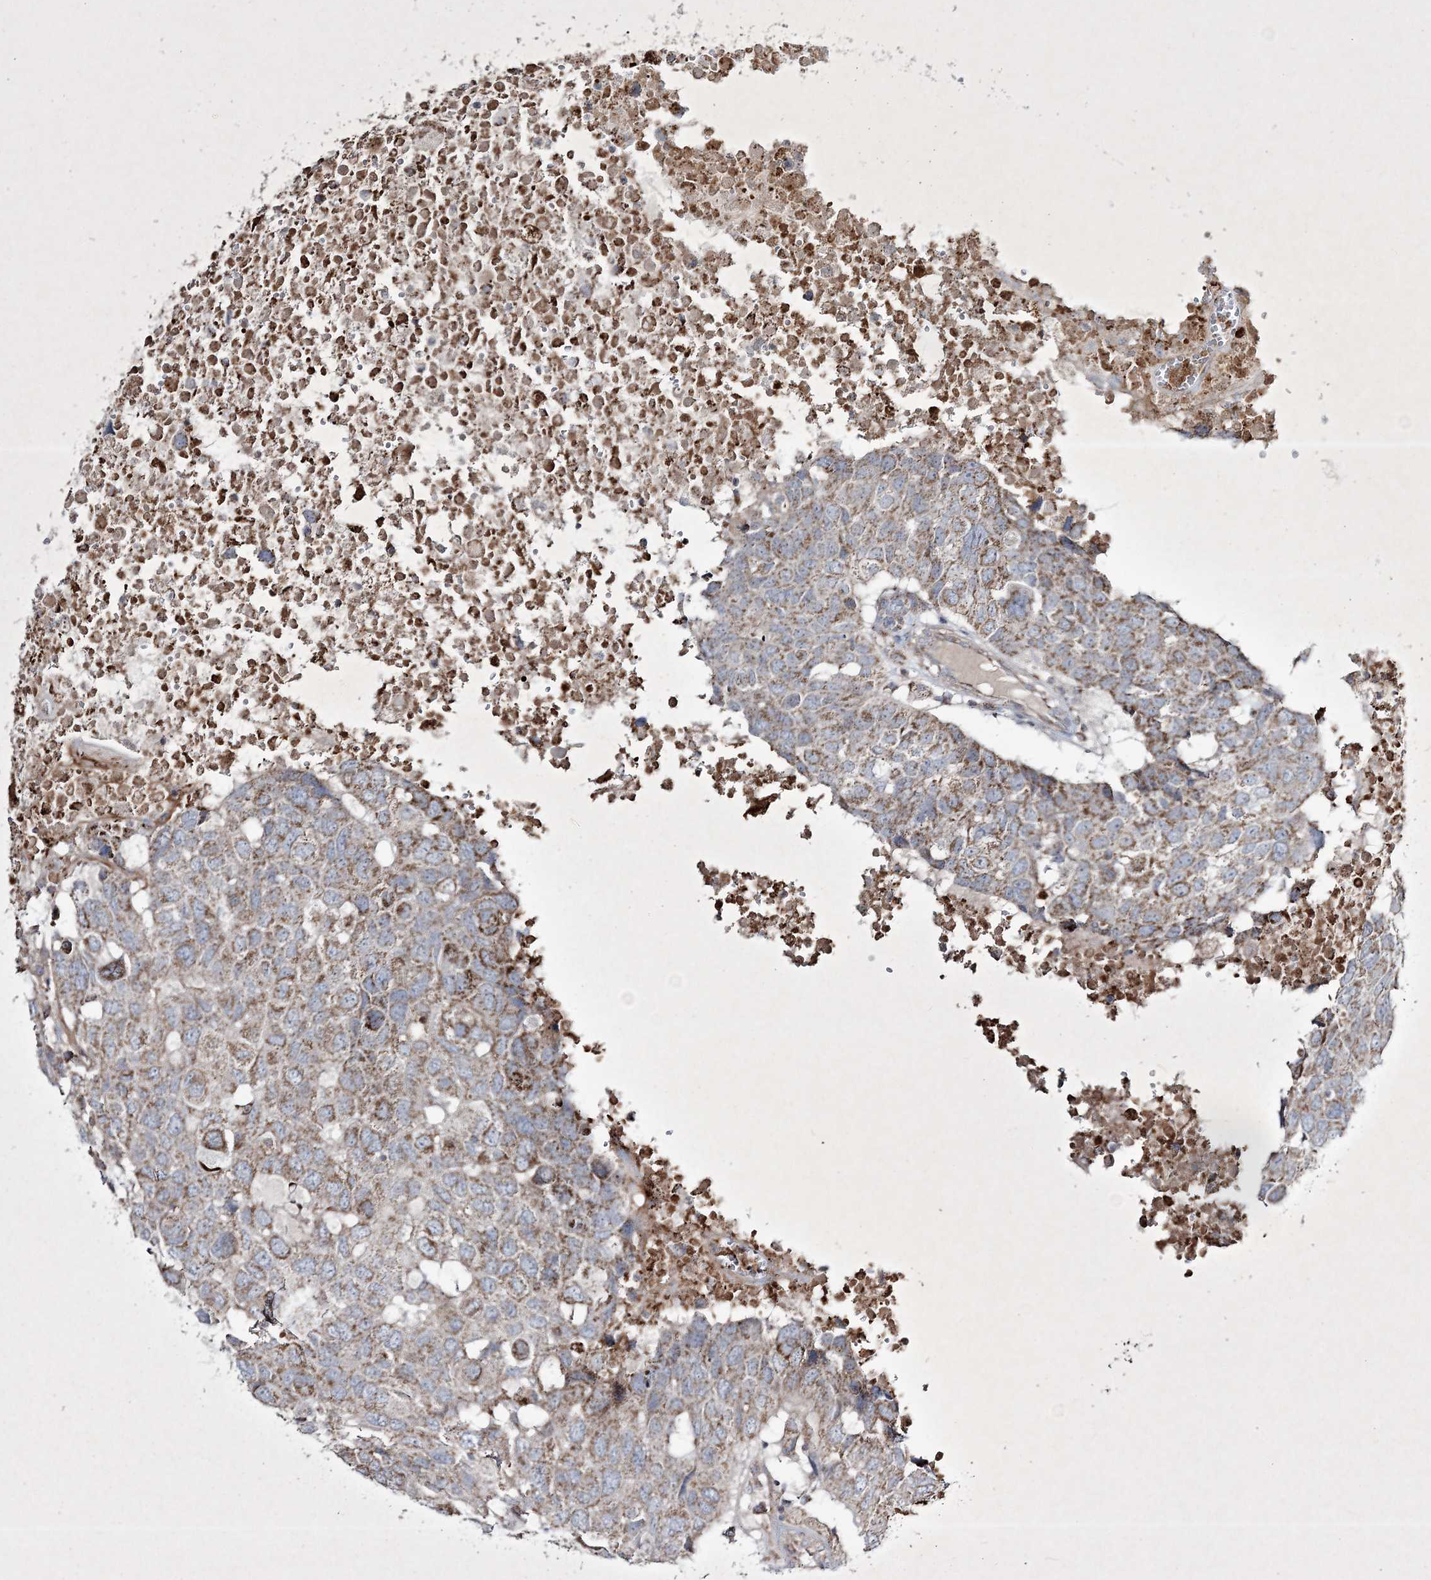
{"staining": {"intensity": "moderate", "quantity": ">75%", "location": "cytoplasmic/membranous"}, "tissue": "head and neck cancer", "cell_type": "Tumor cells", "image_type": "cancer", "snomed": [{"axis": "morphology", "description": "Squamous cell carcinoma, NOS"}, {"axis": "topography", "description": "Head-Neck"}], "caption": "DAB (3,3'-diaminobenzidine) immunohistochemical staining of human head and neck squamous cell carcinoma reveals moderate cytoplasmic/membranous protein positivity in approximately >75% of tumor cells.", "gene": "RICTOR", "patient": {"sex": "male", "age": 66}}